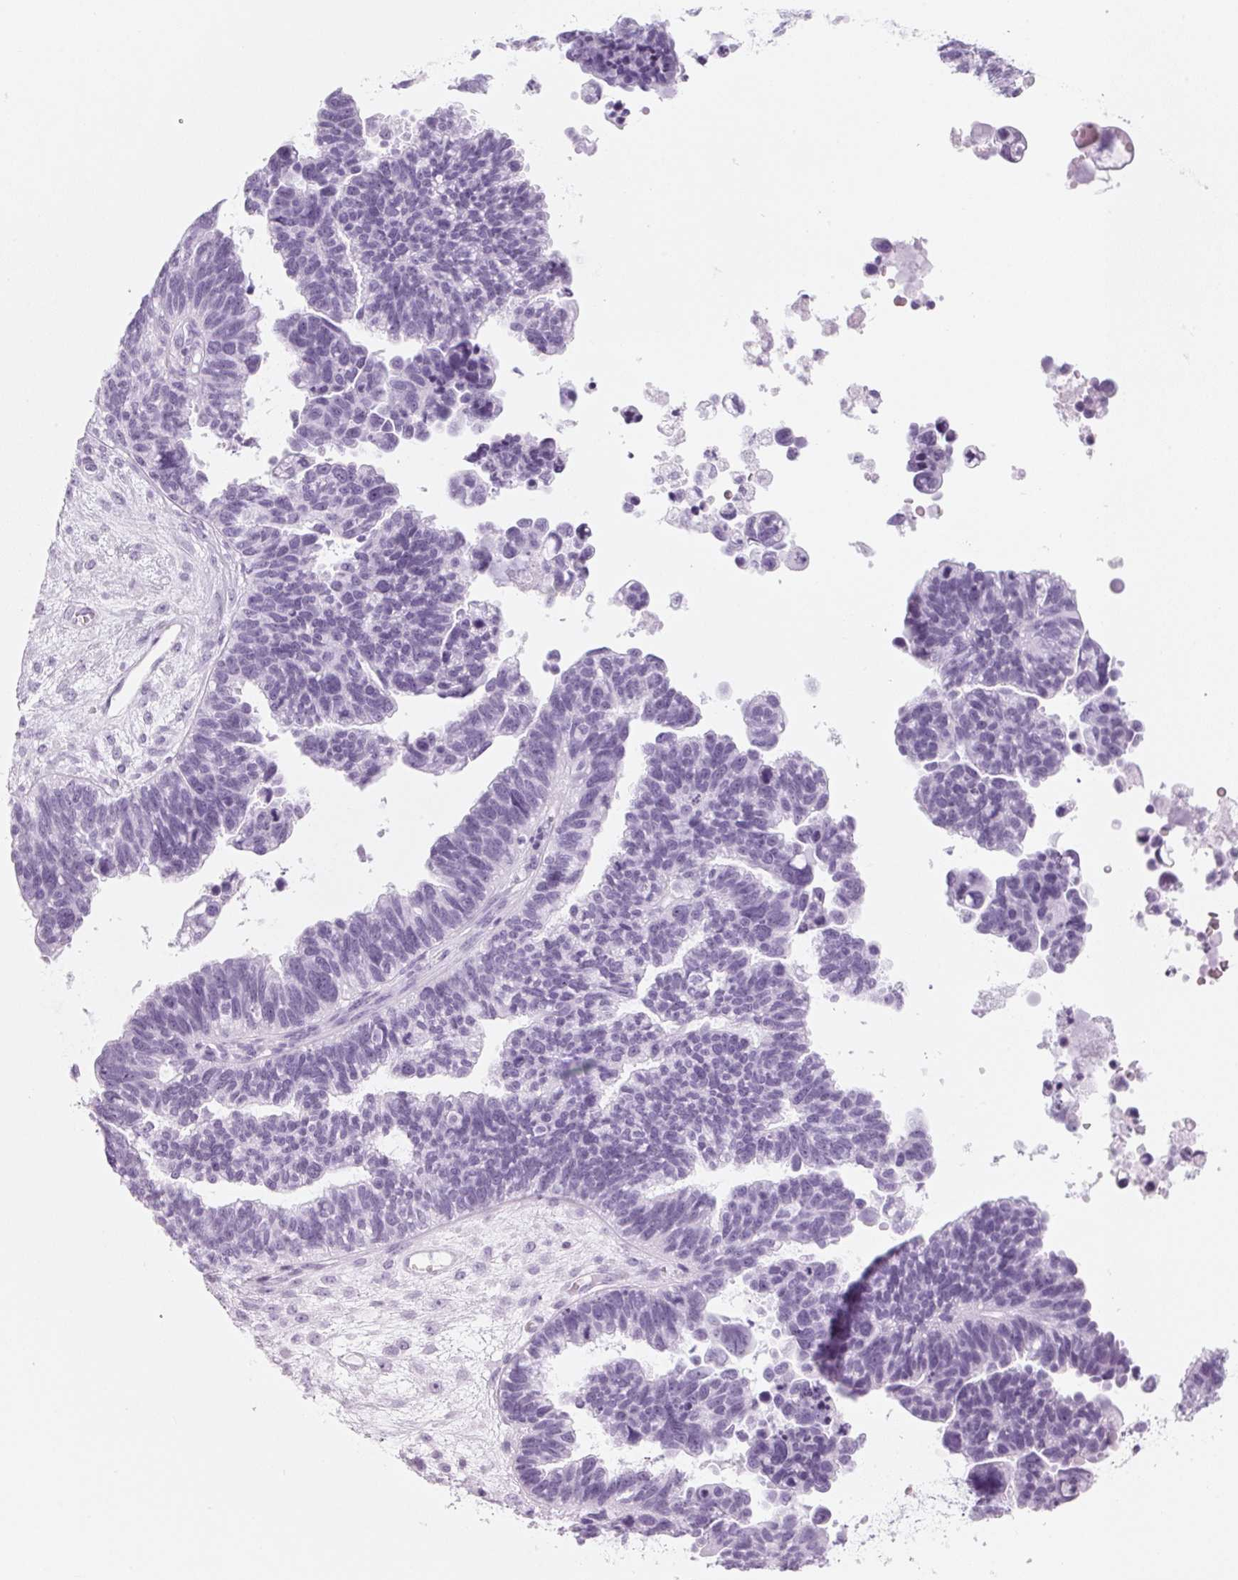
{"staining": {"intensity": "negative", "quantity": "none", "location": "none"}, "tissue": "ovarian cancer", "cell_type": "Tumor cells", "image_type": "cancer", "snomed": [{"axis": "morphology", "description": "Cystadenocarcinoma, serous, NOS"}, {"axis": "topography", "description": "Ovary"}], "caption": "This photomicrograph is of ovarian cancer (serous cystadenocarcinoma) stained with immunohistochemistry to label a protein in brown with the nuclei are counter-stained blue. There is no positivity in tumor cells. (Stains: DAB (3,3'-diaminobenzidine) immunohistochemistry (IHC) with hematoxylin counter stain, Microscopy: brightfield microscopy at high magnification).", "gene": "DNTTIP2", "patient": {"sex": "female", "age": 60}}